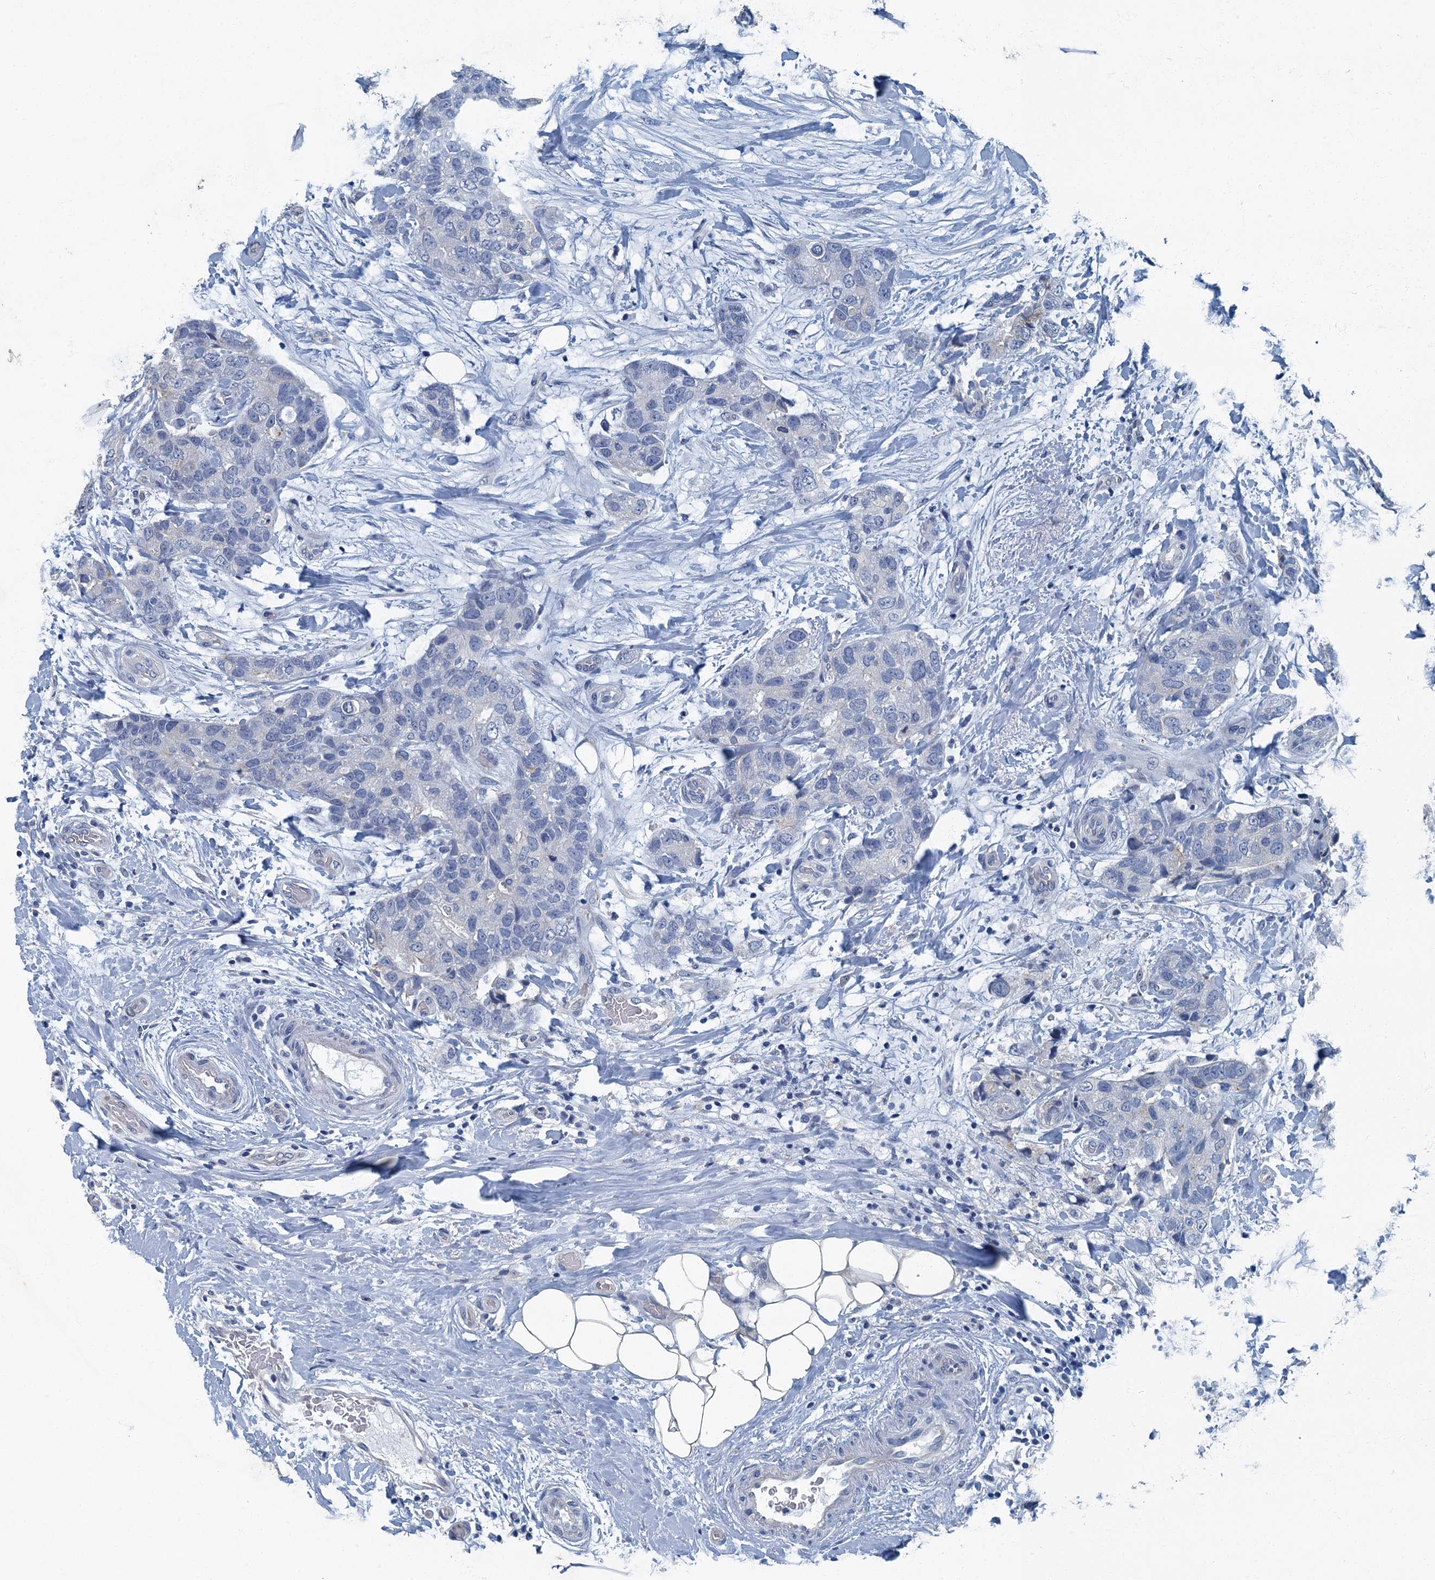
{"staining": {"intensity": "negative", "quantity": "none", "location": "none"}, "tissue": "breast cancer", "cell_type": "Tumor cells", "image_type": "cancer", "snomed": [{"axis": "morphology", "description": "Duct carcinoma"}, {"axis": "topography", "description": "Breast"}], "caption": "DAB (3,3'-diaminobenzidine) immunohistochemical staining of human breast cancer (invasive ductal carcinoma) demonstrates no significant positivity in tumor cells.", "gene": "GADL1", "patient": {"sex": "female", "age": 62}}